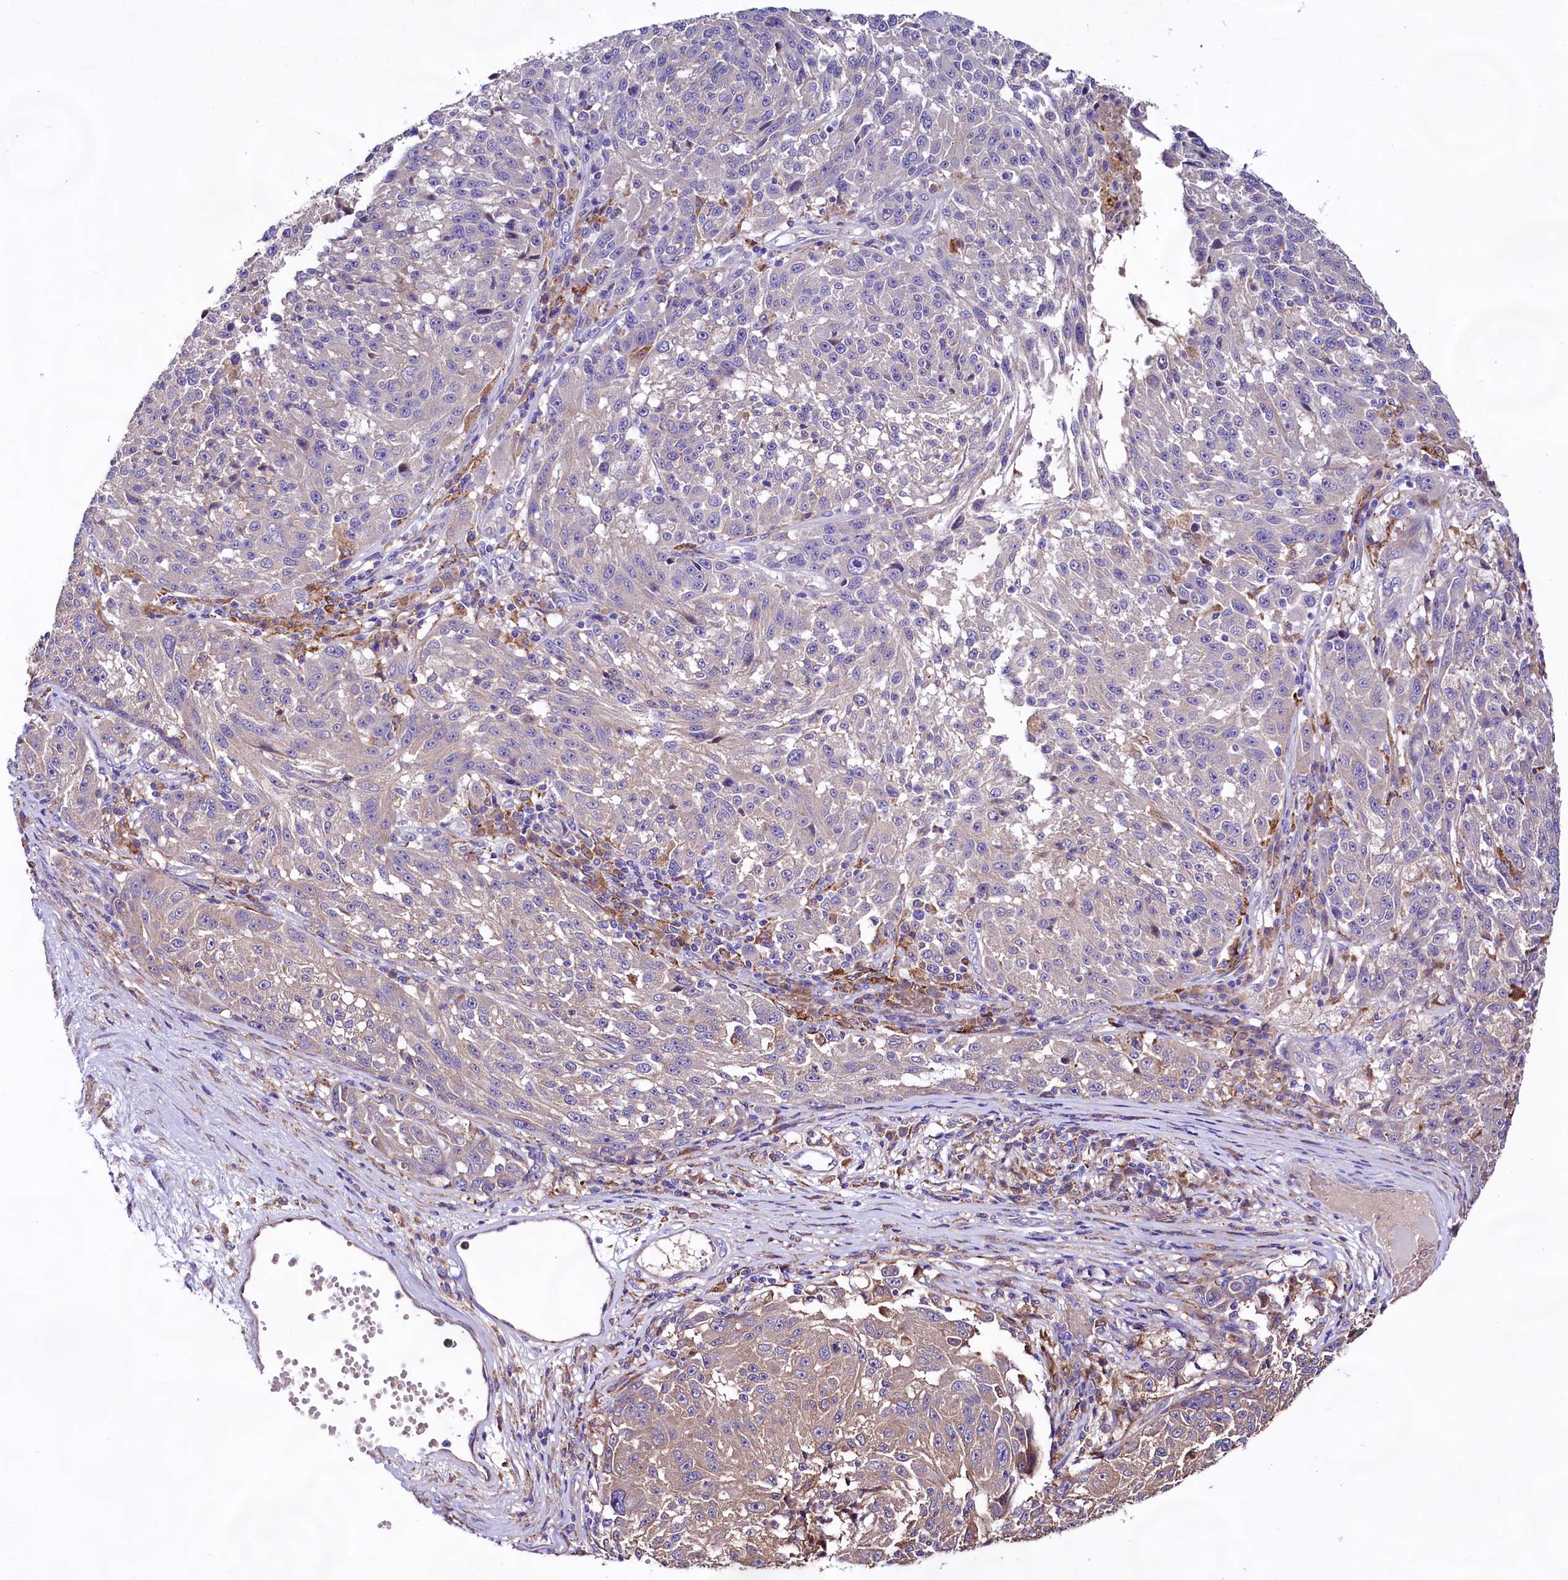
{"staining": {"intensity": "negative", "quantity": "none", "location": "none"}, "tissue": "melanoma", "cell_type": "Tumor cells", "image_type": "cancer", "snomed": [{"axis": "morphology", "description": "Malignant melanoma, NOS"}, {"axis": "topography", "description": "Skin"}], "caption": "A histopathology image of melanoma stained for a protein demonstrates no brown staining in tumor cells.", "gene": "DMXL2", "patient": {"sex": "male", "age": 53}}